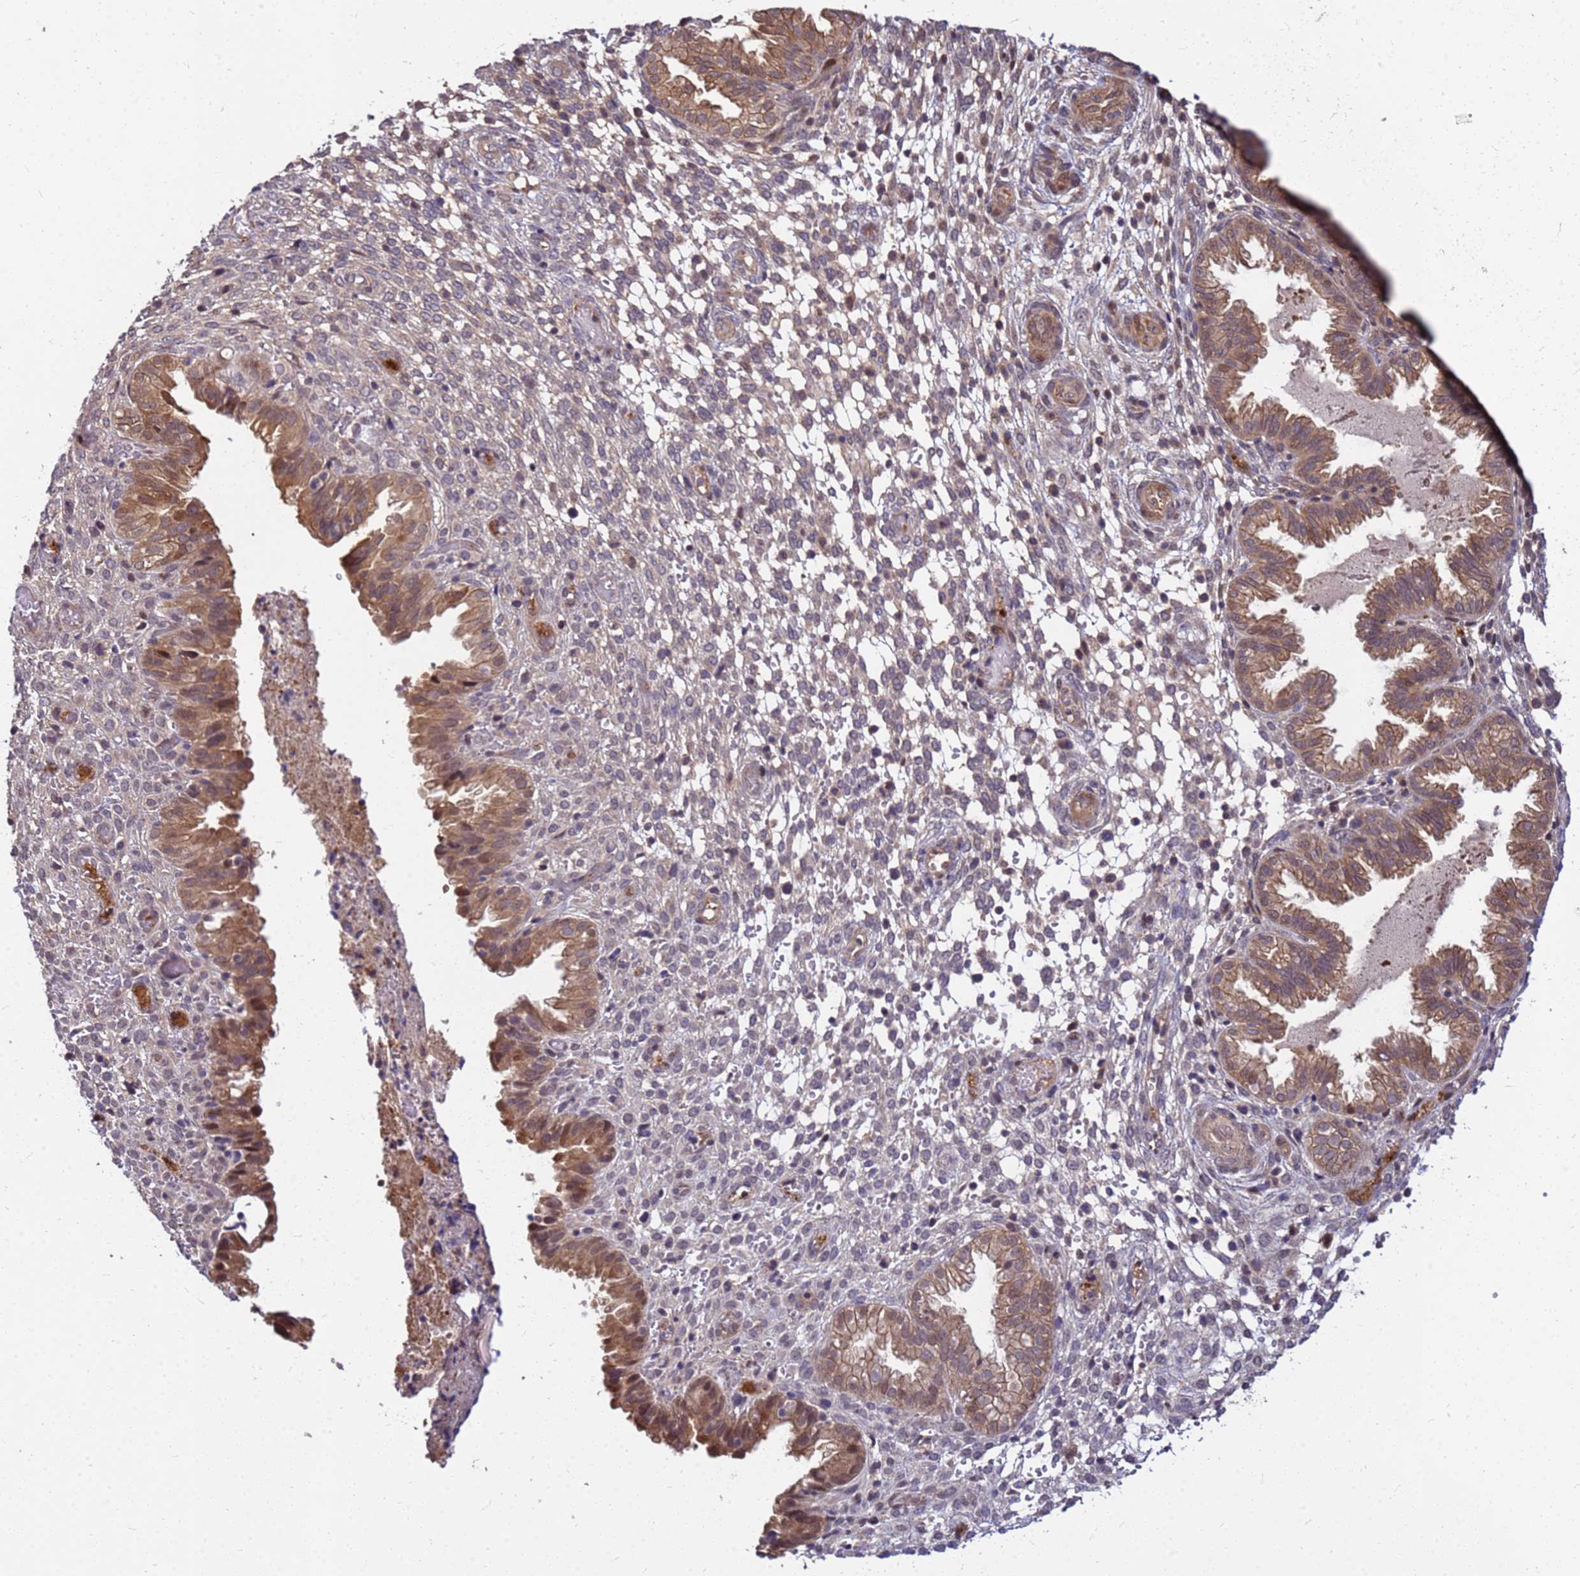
{"staining": {"intensity": "weak", "quantity": "25%-75%", "location": "cytoplasmic/membranous"}, "tissue": "endometrium", "cell_type": "Cells in endometrial stroma", "image_type": "normal", "snomed": [{"axis": "morphology", "description": "Normal tissue, NOS"}, {"axis": "topography", "description": "Endometrium"}], "caption": "The immunohistochemical stain highlights weak cytoplasmic/membranous positivity in cells in endometrial stroma of unremarkable endometrium. (DAB (3,3'-diaminobenzidine) IHC with brightfield microscopy, high magnification).", "gene": "DUS4L", "patient": {"sex": "female", "age": 33}}